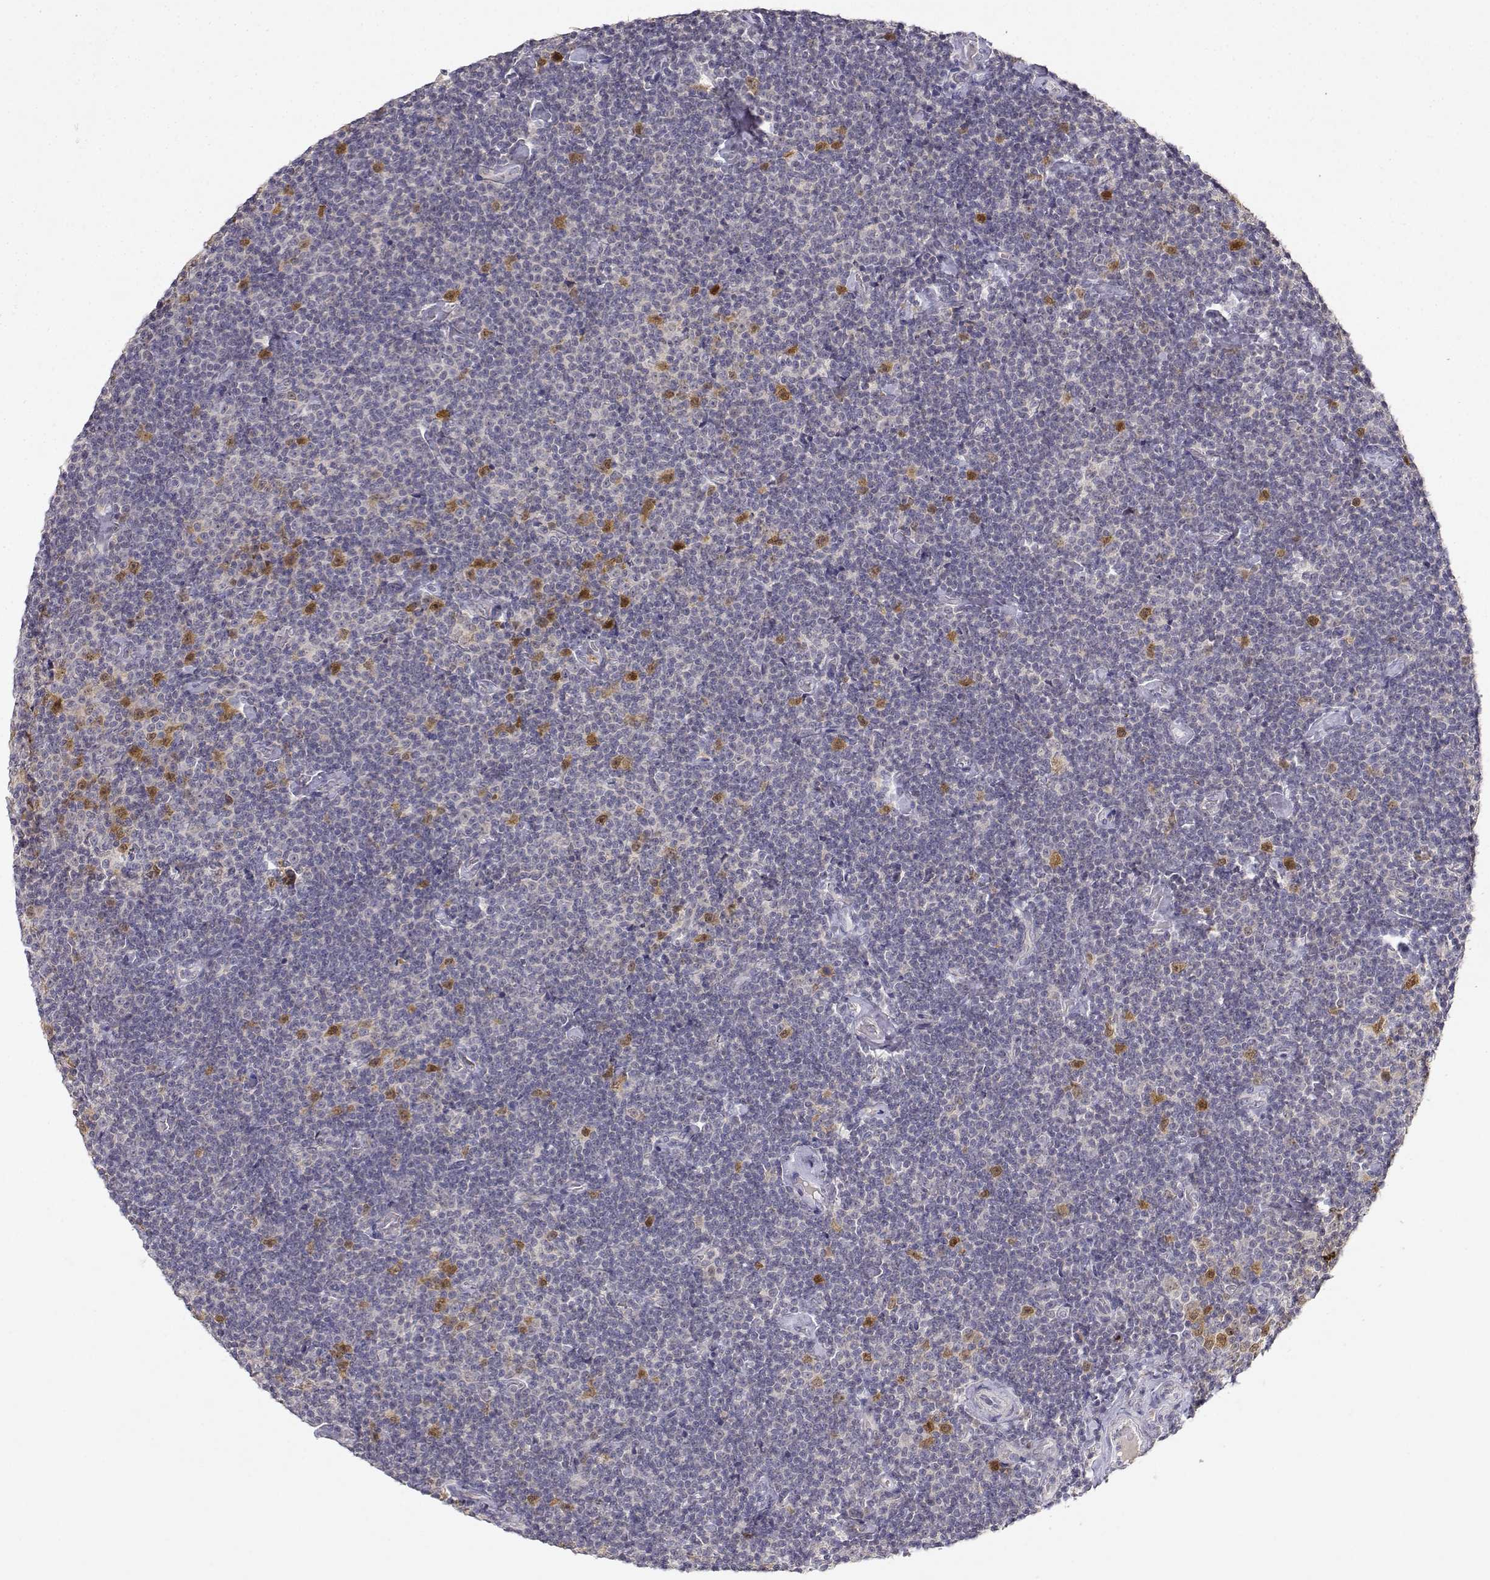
{"staining": {"intensity": "negative", "quantity": "none", "location": "none"}, "tissue": "lymphoma", "cell_type": "Tumor cells", "image_type": "cancer", "snomed": [{"axis": "morphology", "description": "Malignant lymphoma, non-Hodgkin's type, Low grade"}, {"axis": "topography", "description": "Lymph node"}], "caption": "Malignant lymphoma, non-Hodgkin's type (low-grade) was stained to show a protein in brown. There is no significant staining in tumor cells.", "gene": "RAD51", "patient": {"sex": "male", "age": 81}}